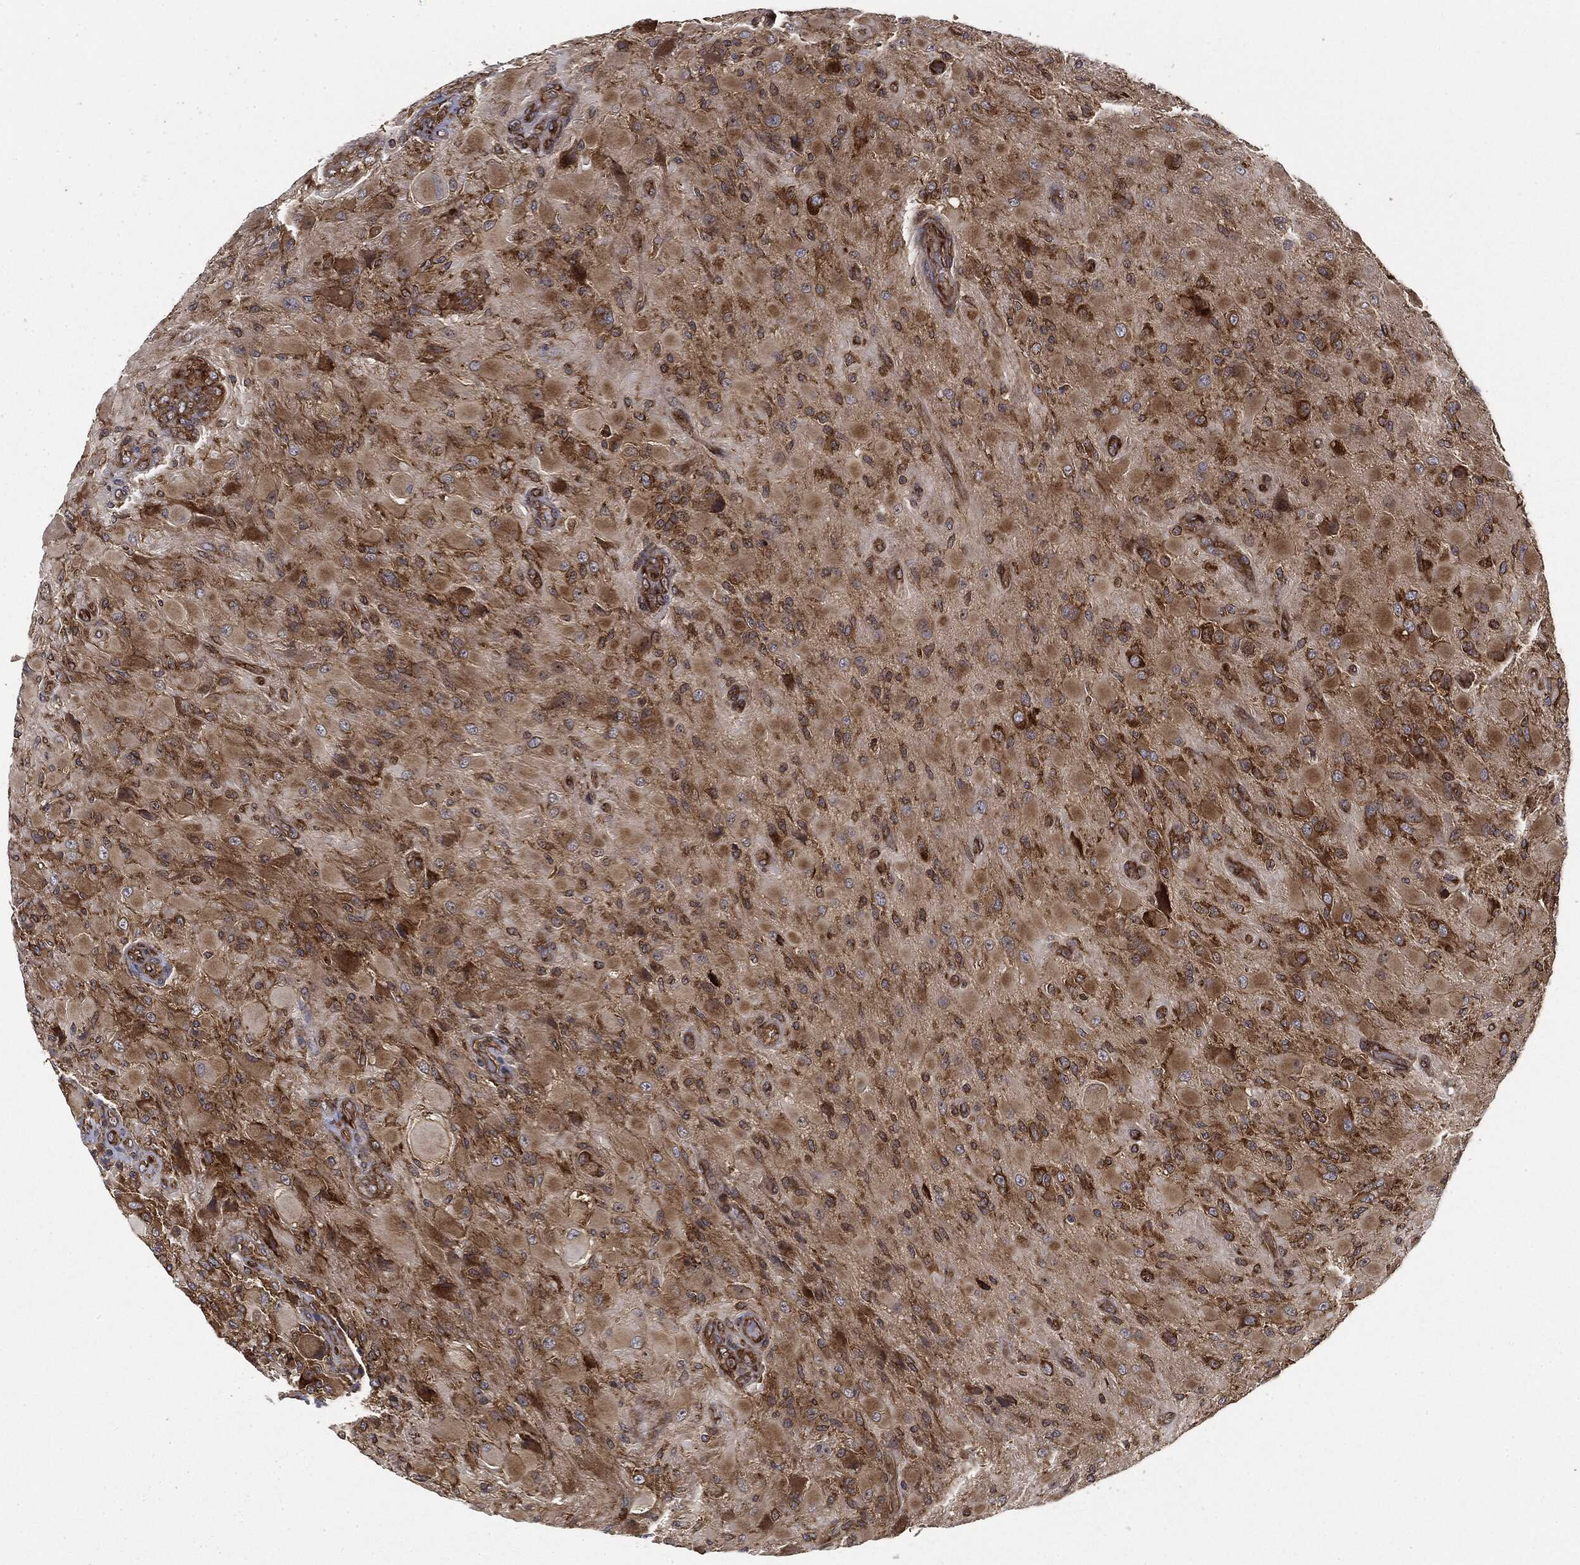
{"staining": {"intensity": "strong", "quantity": ">75%", "location": "cytoplasmic/membranous"}, "tissue": "glioma", "cell_type": "Tumor cells", "image_type": "cancer", "snomed": [{"axis": "morphology", "description": "Glioma, malignant, High grade"}, {"axis": "topography", "description": "Cerebral cortex"}], "caption": "Glioma was stained to show a protein in brown. There is high levels of strong cytoplasmic/membranous expression in approximately >75% of tumor cells.", "gene": "EIF2AK2", "patient": {"sex": "male", "age": 35}}